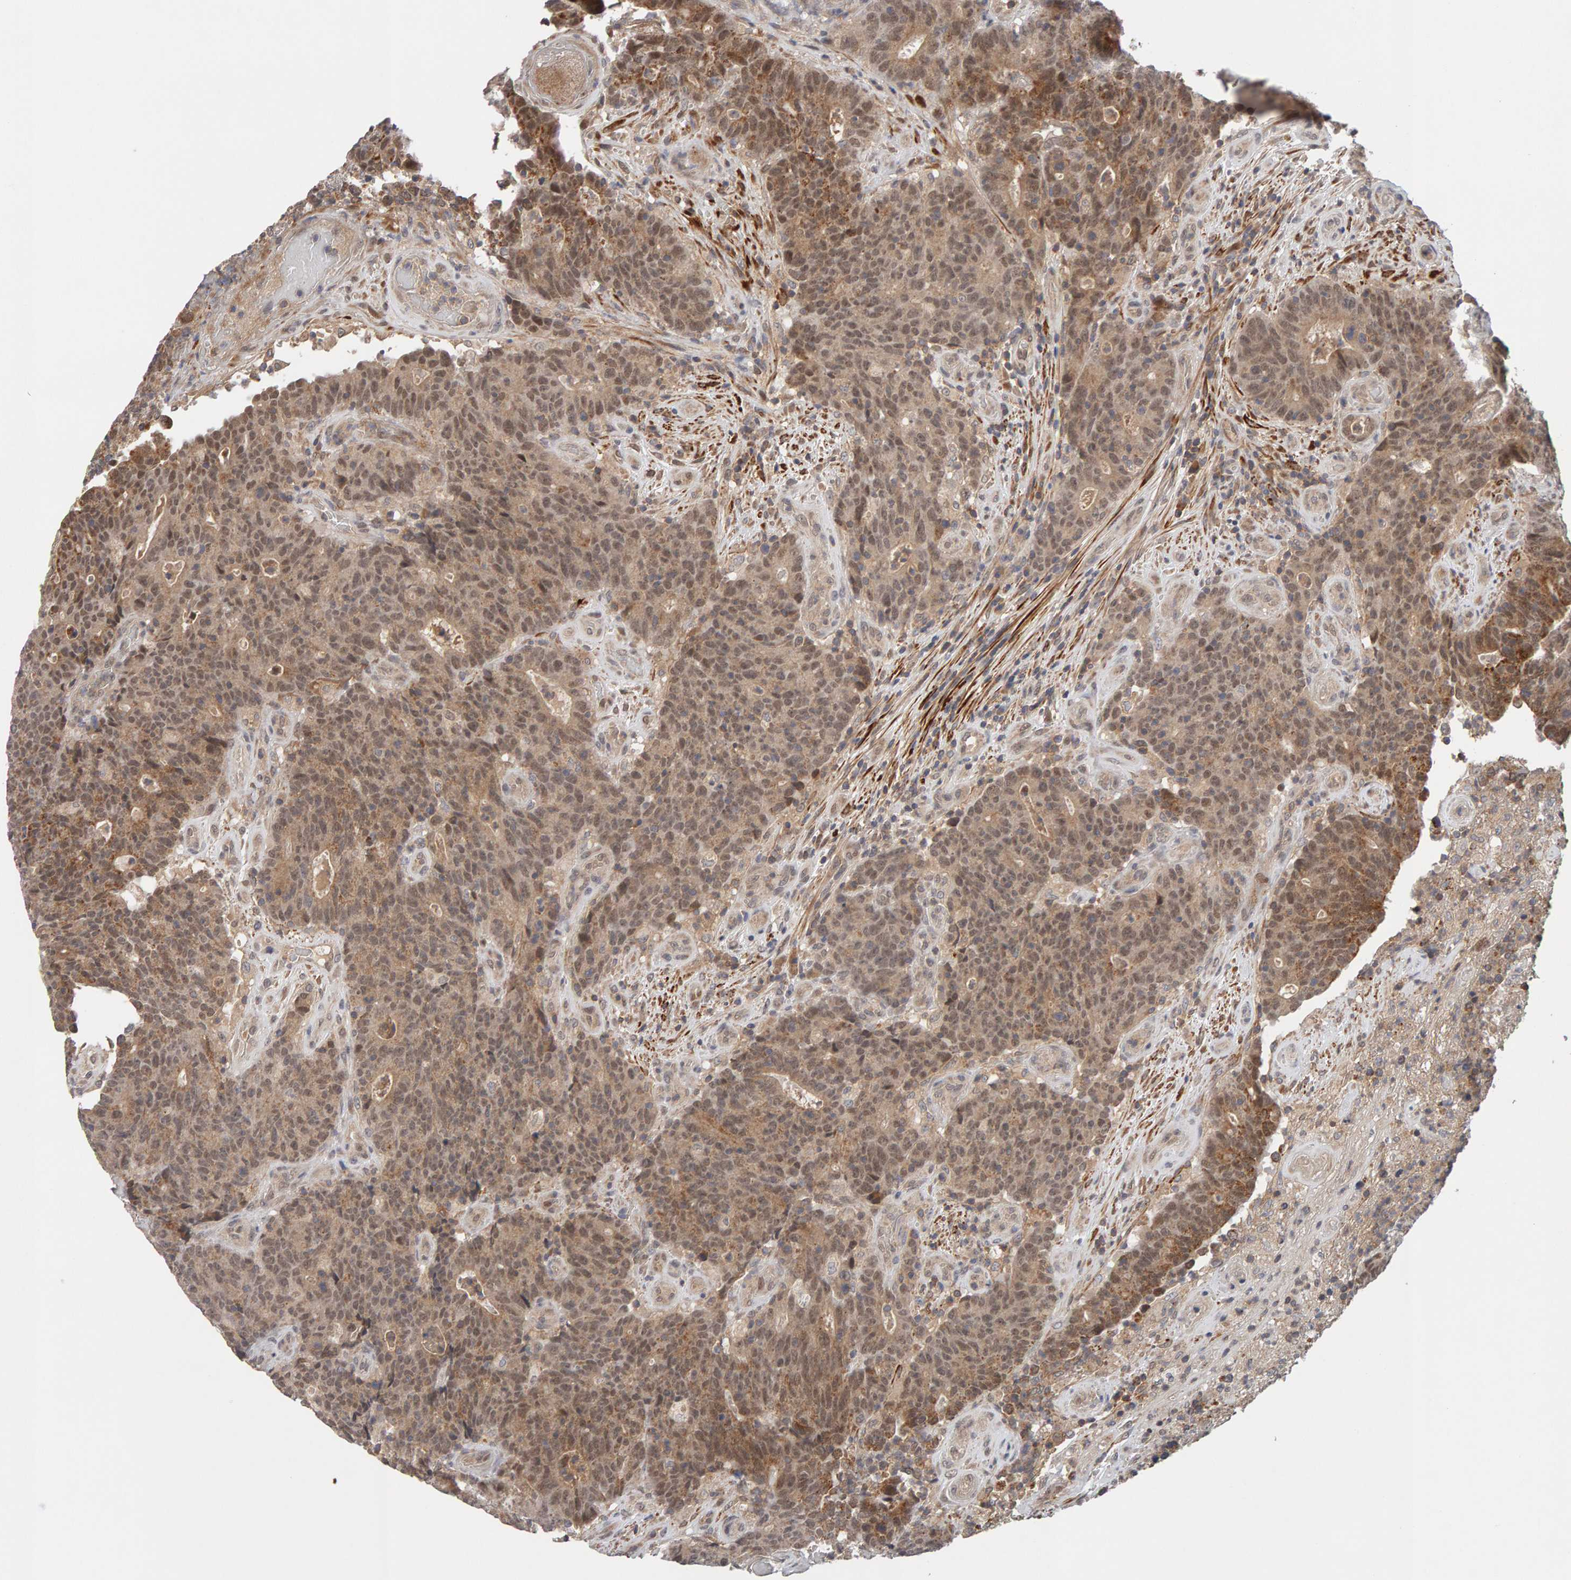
{"staining": {"intensity": "moderate", "quantity": ">75%", "location": "cytoplasmic/membranous,nuclear"}, "tissue": "colorectal cancer", "cell_type": "Tumor cells", "image_type": "cancer", "snomed": [{"axis": "morphology", "description": "Normal tissue, NOS"}, {"axis": "morphology", "description": "Adenocarcinoma, NOS"}, {"axis": "topography", "description": "Colon"}], "caption": "Protein staining shows moderate cytoplasmic/membranous and nuclear staining in approximately >75% of tumor cells in colorectal cancer (adenocarcinoma). (DAB (3,3'-diaminobenzidine) = brown stain, brightfield microscopy at high magnification).", "gene": "NUDCD1", "patient": {"sex": "female", "age": 75}}